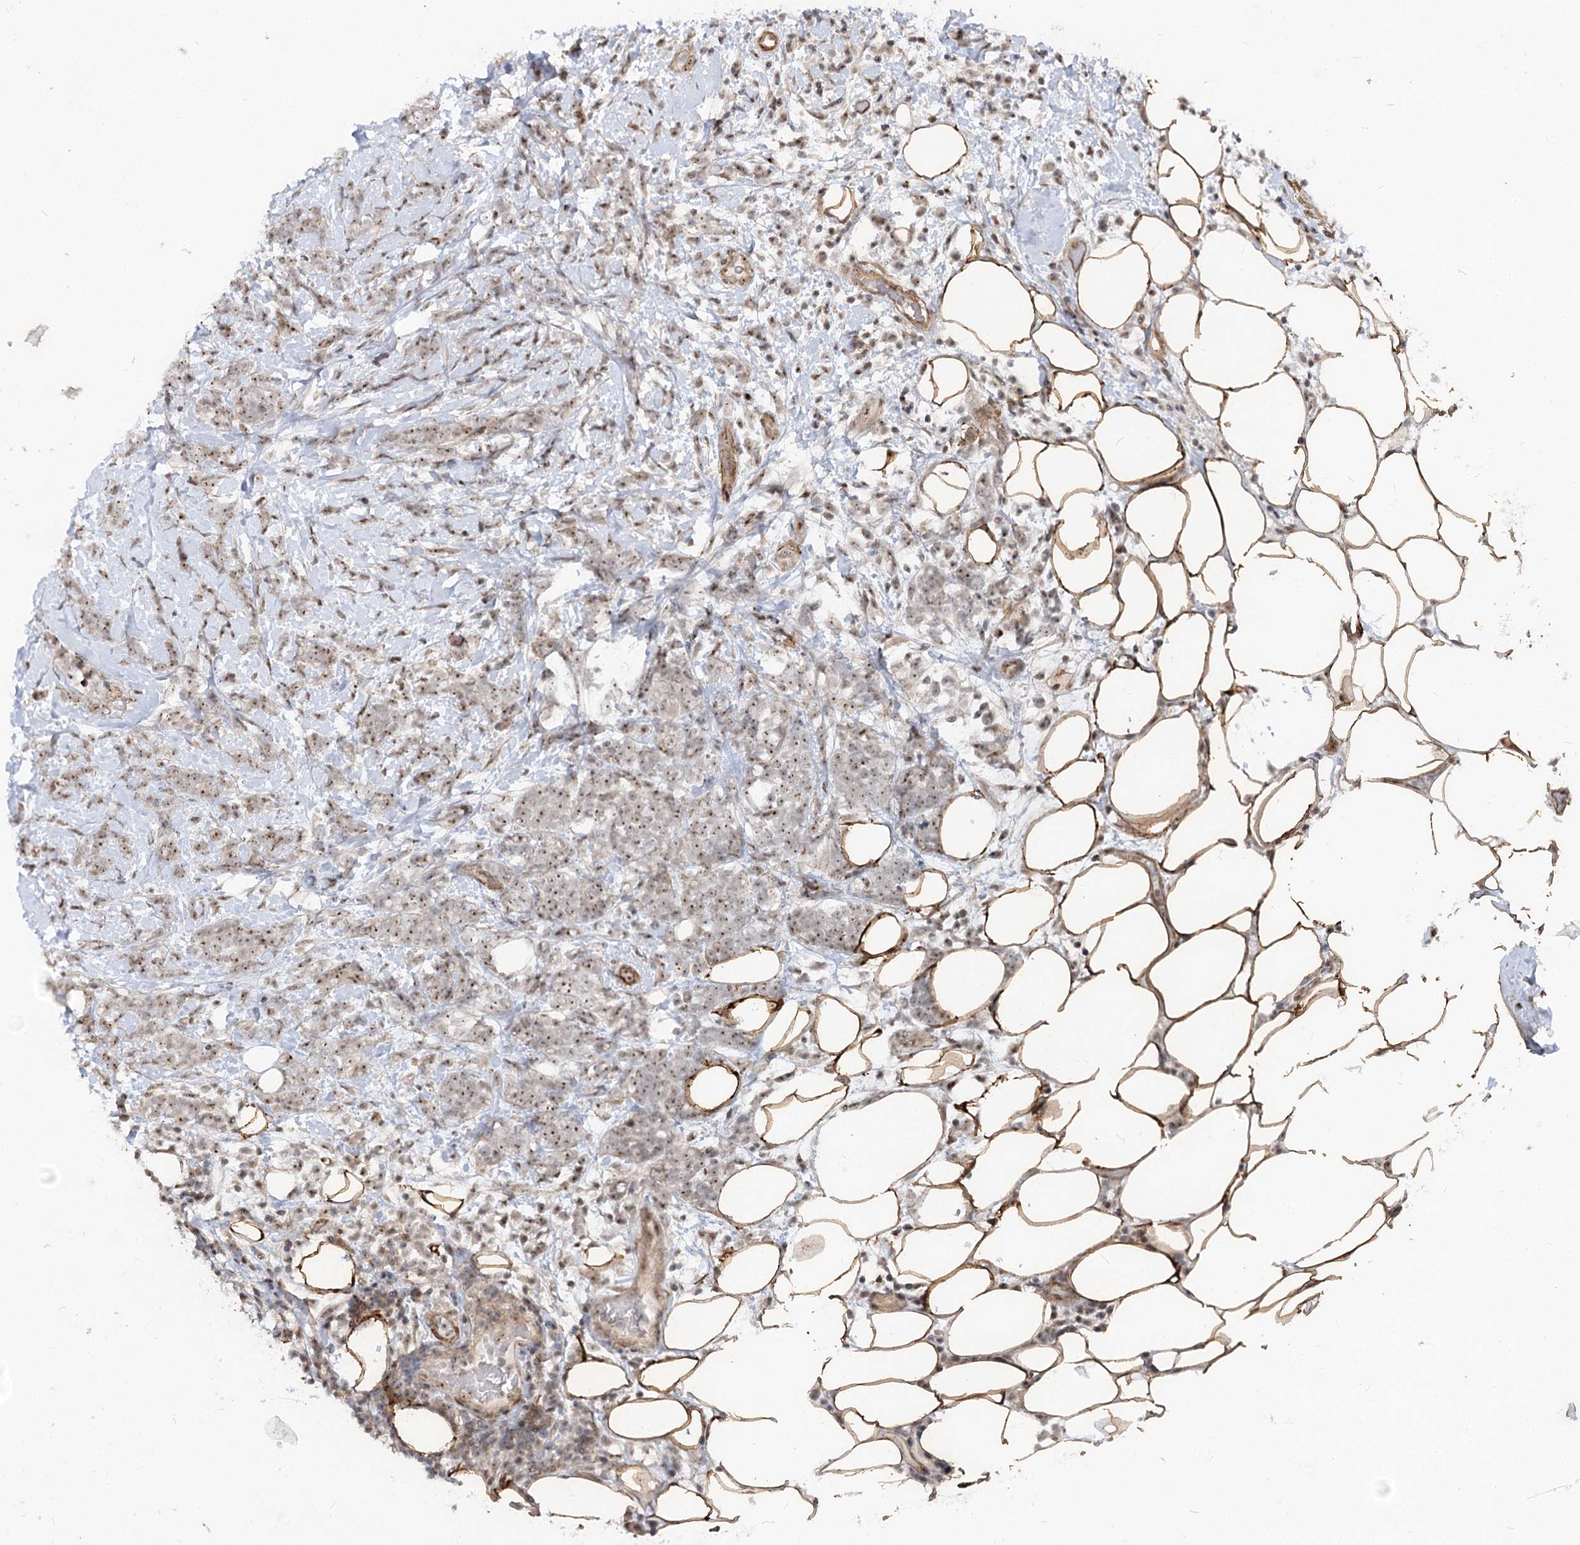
{"staining": {"intensity": "moderate", "quantity": ">75%", "location": "nuclear"}, "tissue": "breast cancer", "cell_type": "Tumor cells", "image_type": "cancer", "snomed": [{"axis": "morphology", "description": "Lobular carcinoma"}, {"axis": "topography", "description": "Breast"}], "caption": "Protein expression by IHC demonstrates moderate nuclear positivity in about >75% of tumor cells in lobular carcinoma (breast).", "gene": "GNL3L", "patient": {"sex": "female", "age": 58}}